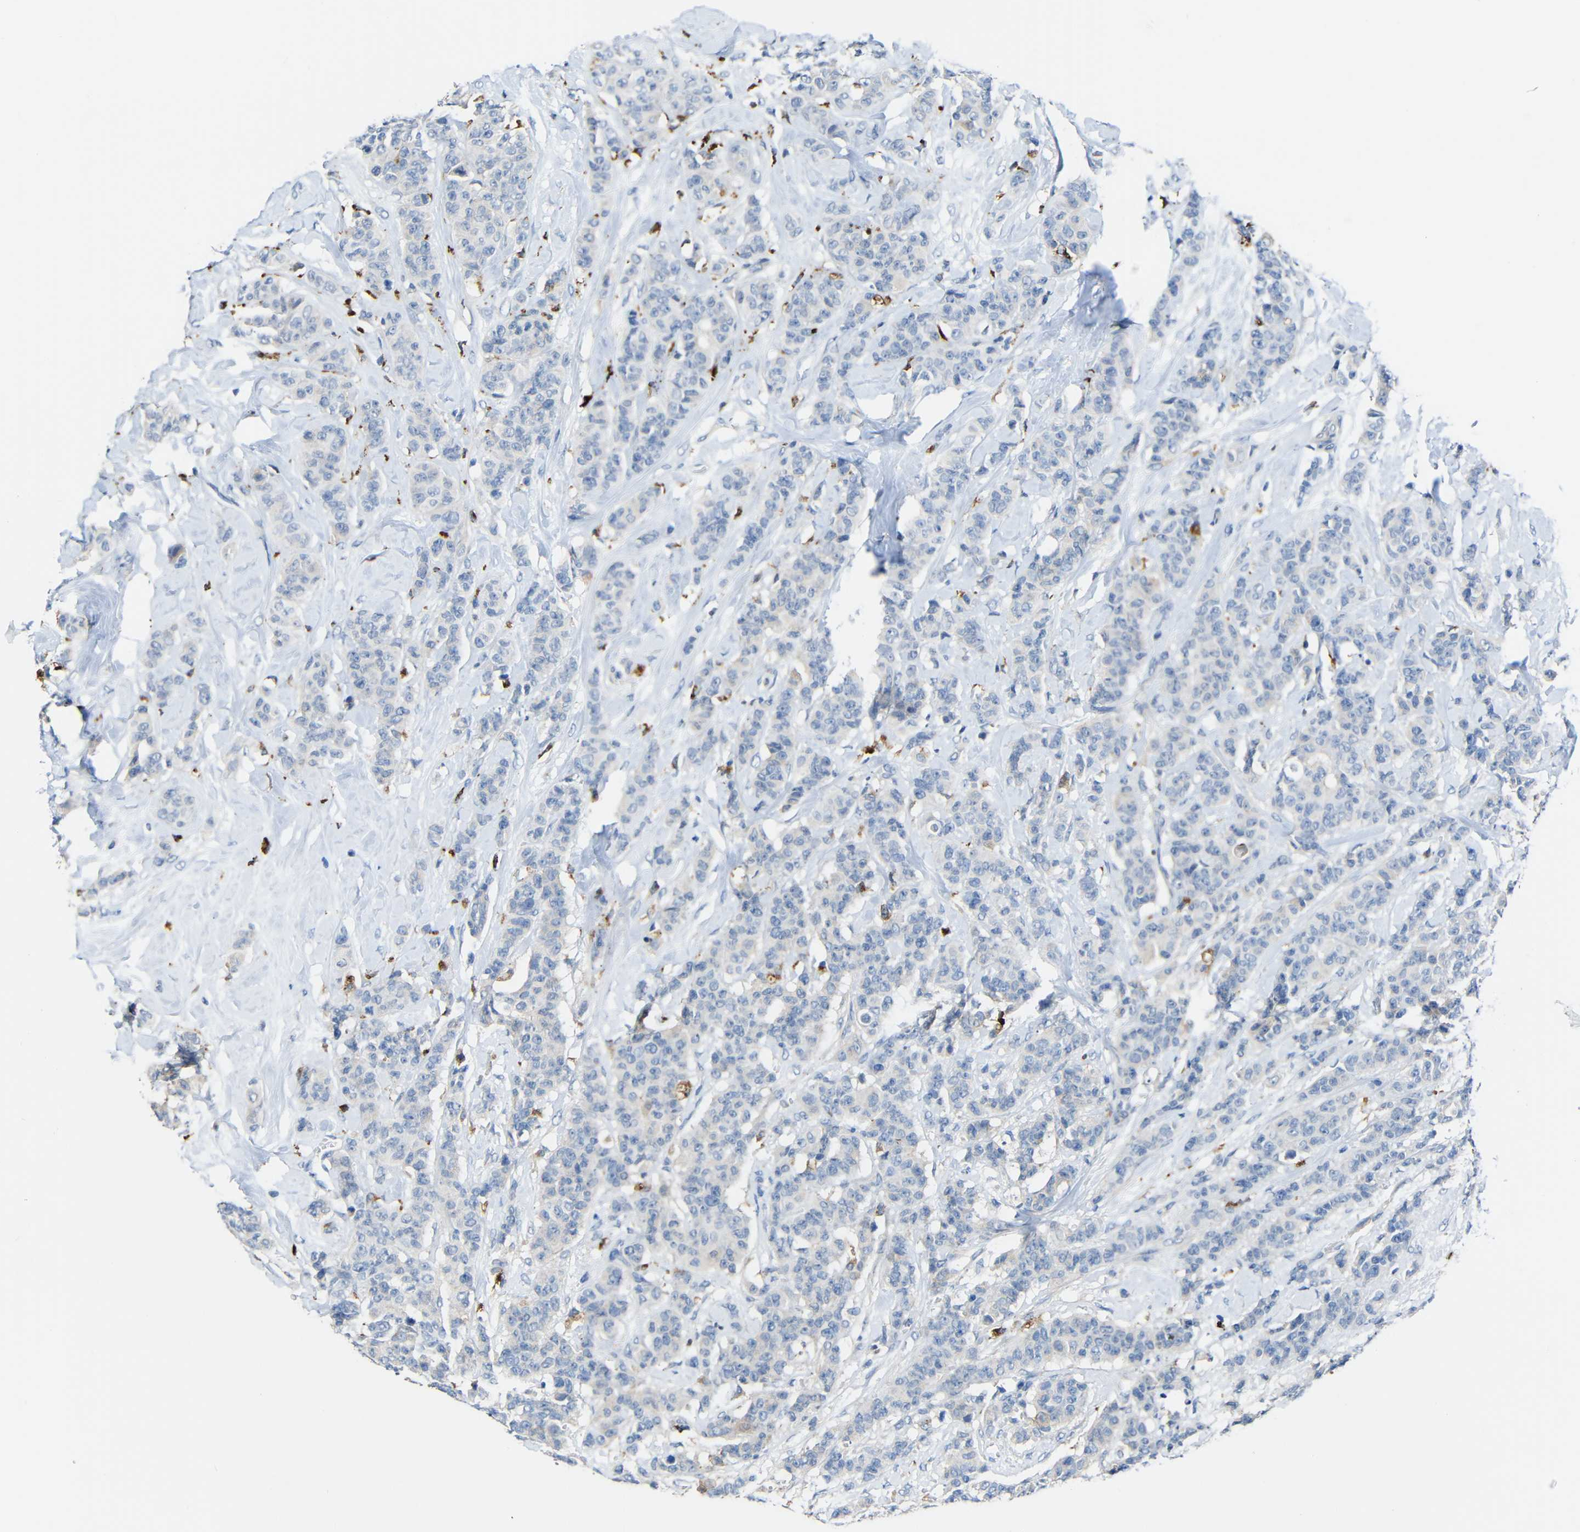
{"staining": {"intensity": "negative", "quantity": "none", "location": "none"}, "tissue": "breast cancer", "cell_type": "Tumor cells", "image_type": "cancer", "snomed": [{"axis": "morphology", "description": "Normal tissue, NOS"}, {"axis": "morphology", "description": "Duct carcinoma"}, {"axis": "topography", "description": "Breast"}], "caption": "Immunohistochemical staining of breast cancer shows no significant staining in tumor cells.", "gene": "HLA-DMA", "patient": {"sex": "female", "age": 40}}